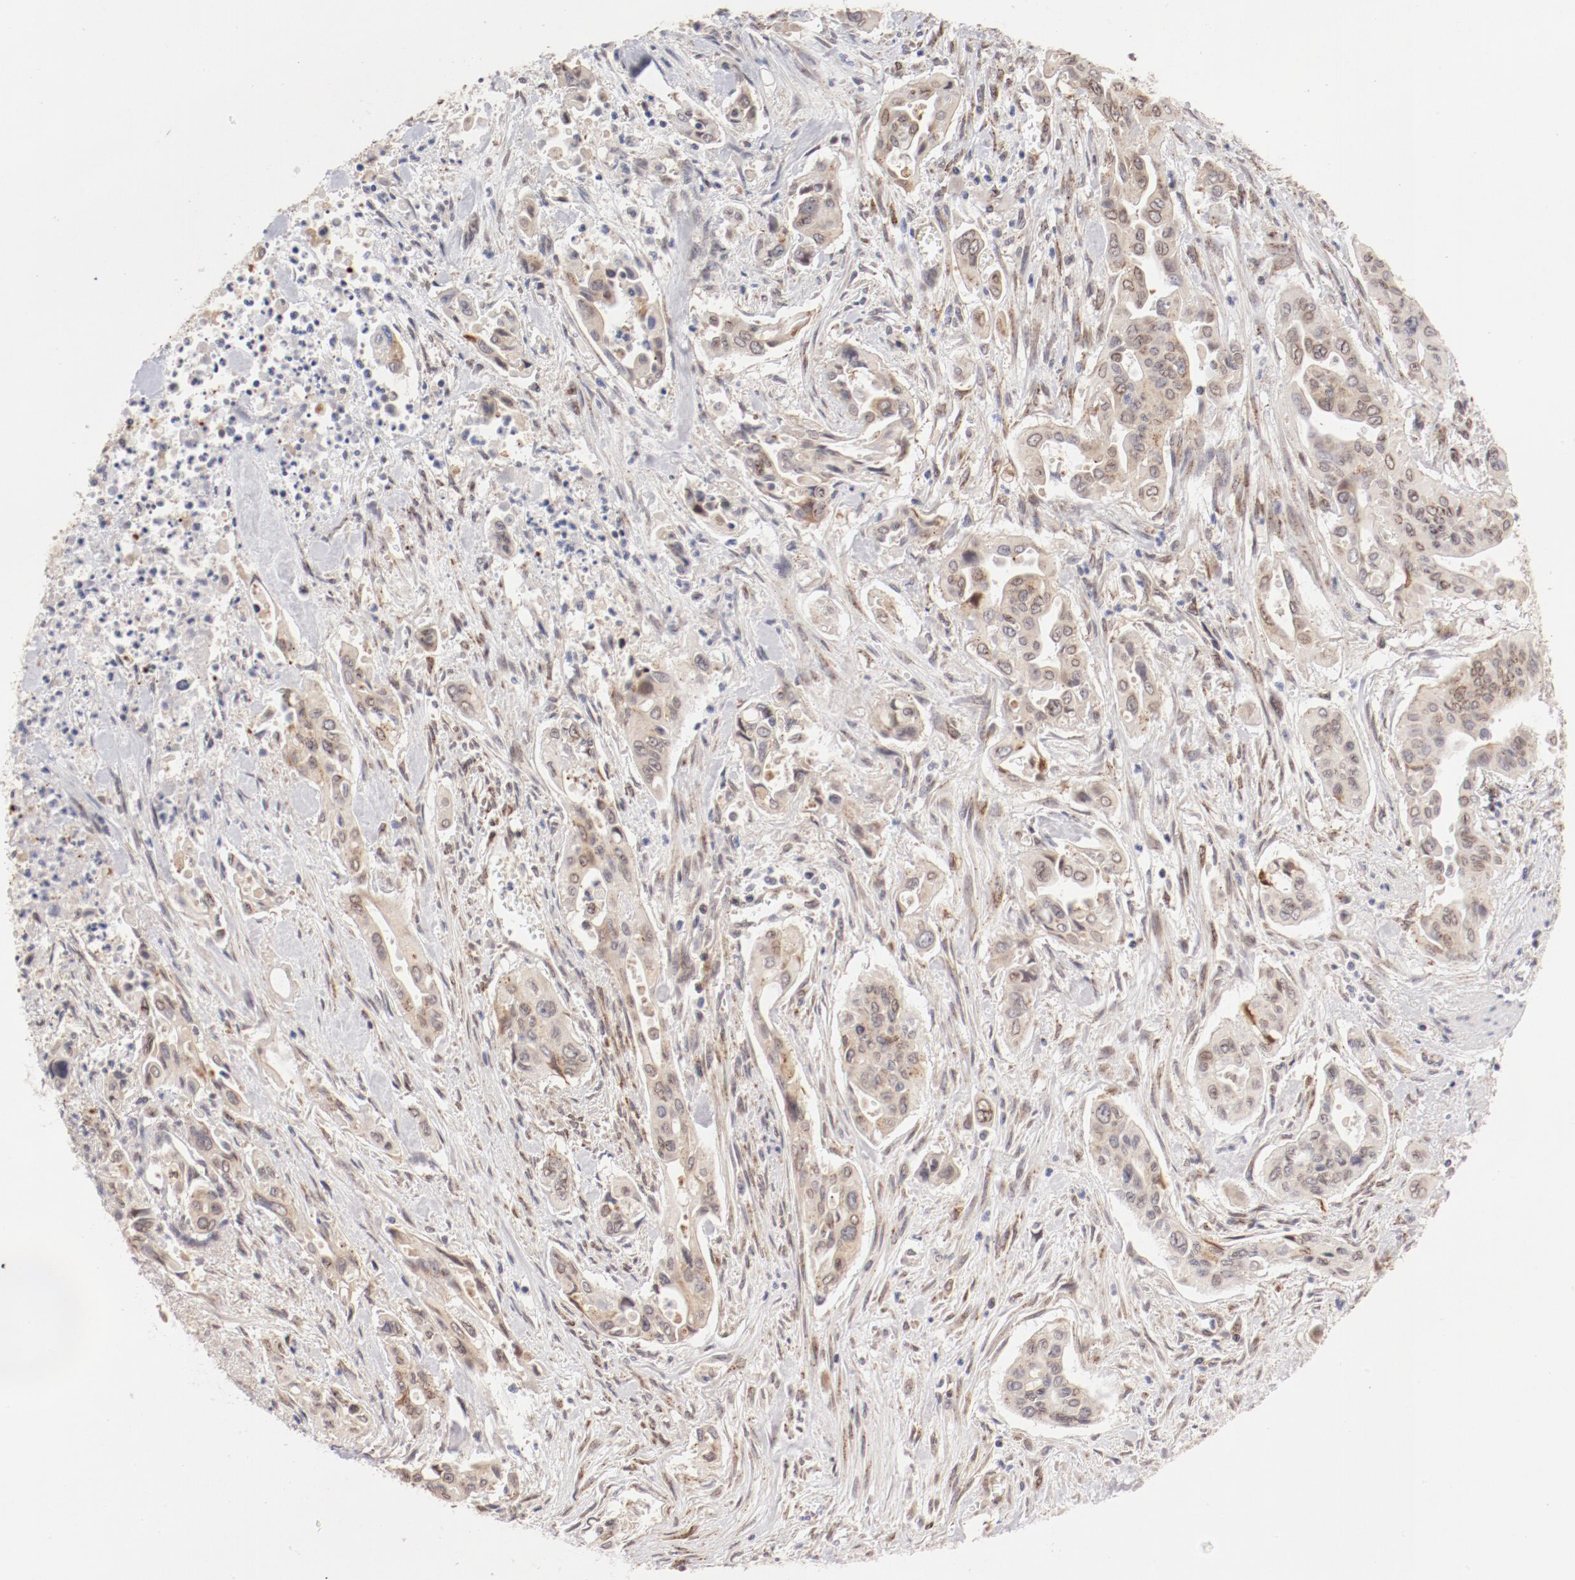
{"staining": {"intensity": "negative", "quantity": "none", "location": "none"}, "tissue": "pancreatic cancer", "cell_type": "Tumor cells", "image_type": "cancer", "snomed": [{"axis": "morphology", "description": "Adenocarcinoma, NOS"}, {"axis": "topography", "description": "Pancreas"}], "caption": "Tumor cells show no significant staining in pancreatic cancer.", "gene": "RPL12", "patient": {"sex": "male", "age": 77}}